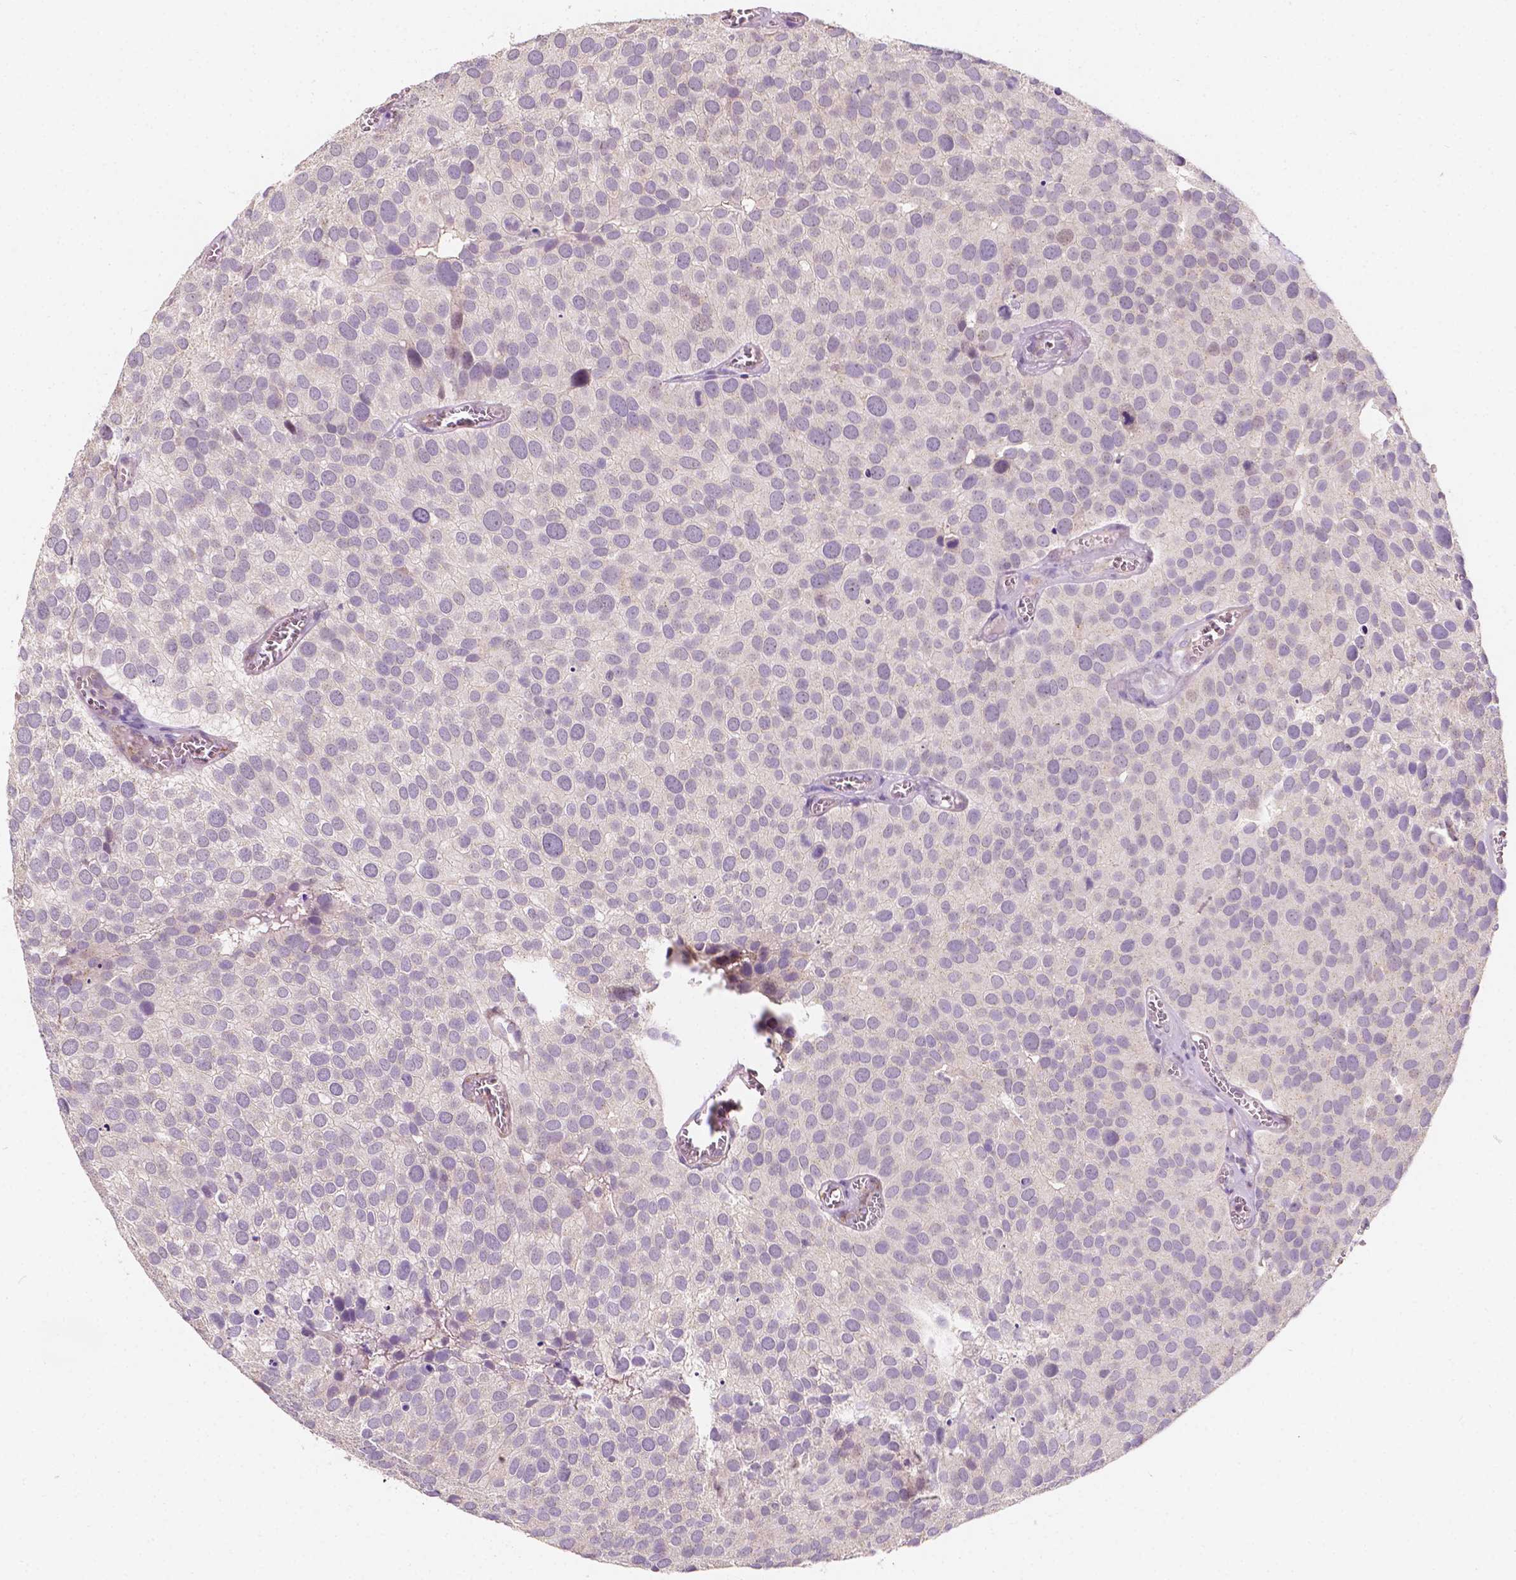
{"staining": {"intensity": "negative", "quantity": "none", "location": "none"}, "tissue": "urothelial cancer", "cell_type": "Tumor cells", "image_type": "cancer", "snomed": [{"axis": "morphology", "description": "Urothelial carcinoma, Low grade"}, {"axis": "topography", "description": "Urinary bladder"}], "caption": "Human urothelial cancer stained for a protein using immunohistochemistry reveals no positivity in tumor cells.", "gene": "SIRT2", "patient": {"sex": "female", "age": 69}}